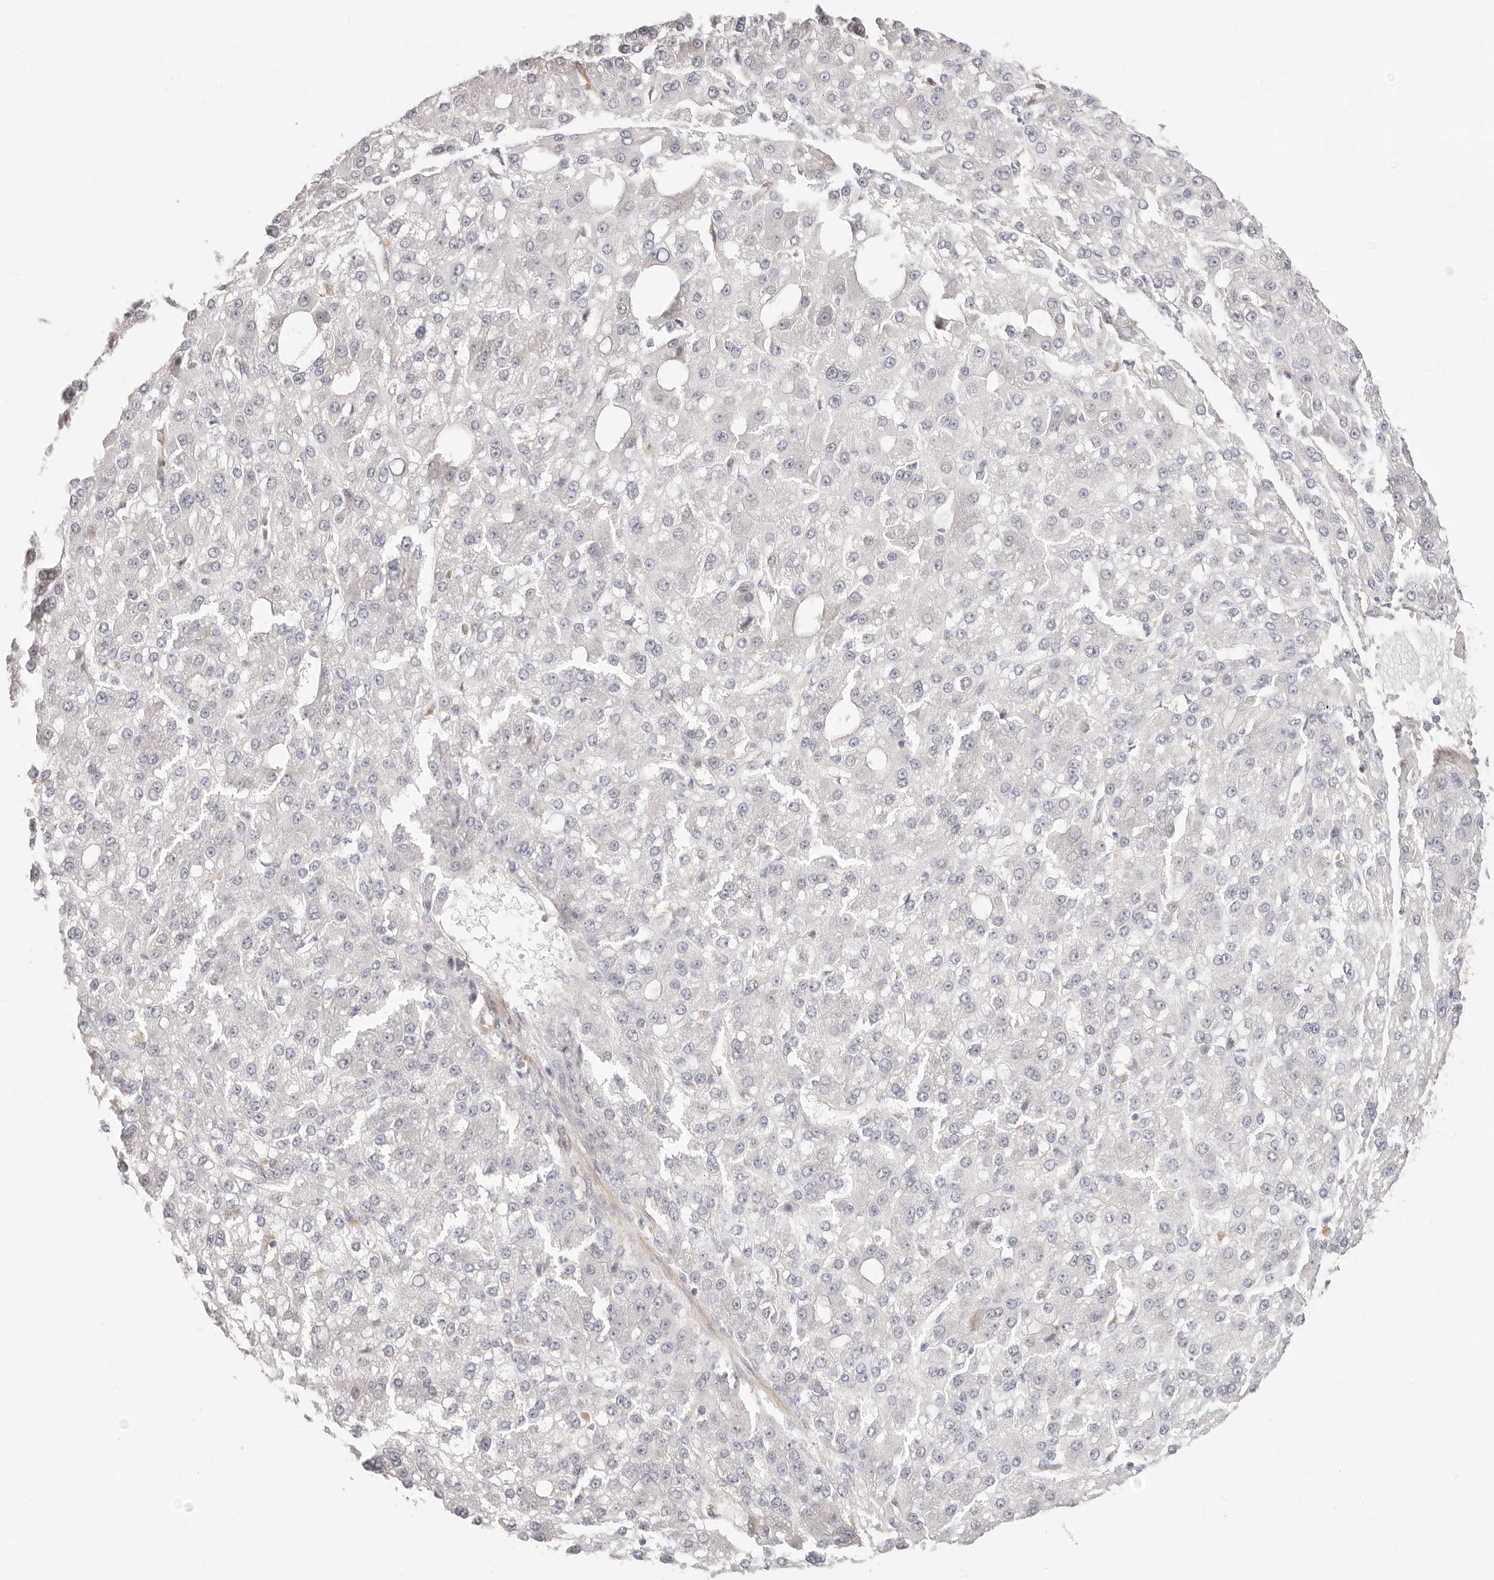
{"staining": {"intensity": "negative", "quantity": "none", "location": "none"}, "tissue": "liver cancer", "cell_type": "Tumor cells", "image_type": "cancer", "snomed": [{"axis": "morphology", "description": "Carcinoma, Hepatocellular, NOS"}, {"axis": "topography", "description": "Liver"}], "caption": "An image of human liver cancer (hepatocellular carcinoma) is negative for staining in tumor cells. The staining is performed using DAB brown chromogen with nuclei counter-stained in using hematoxylin.", "gene": "DTNBP1", "patient": {"sex": "male", "age": 67}}